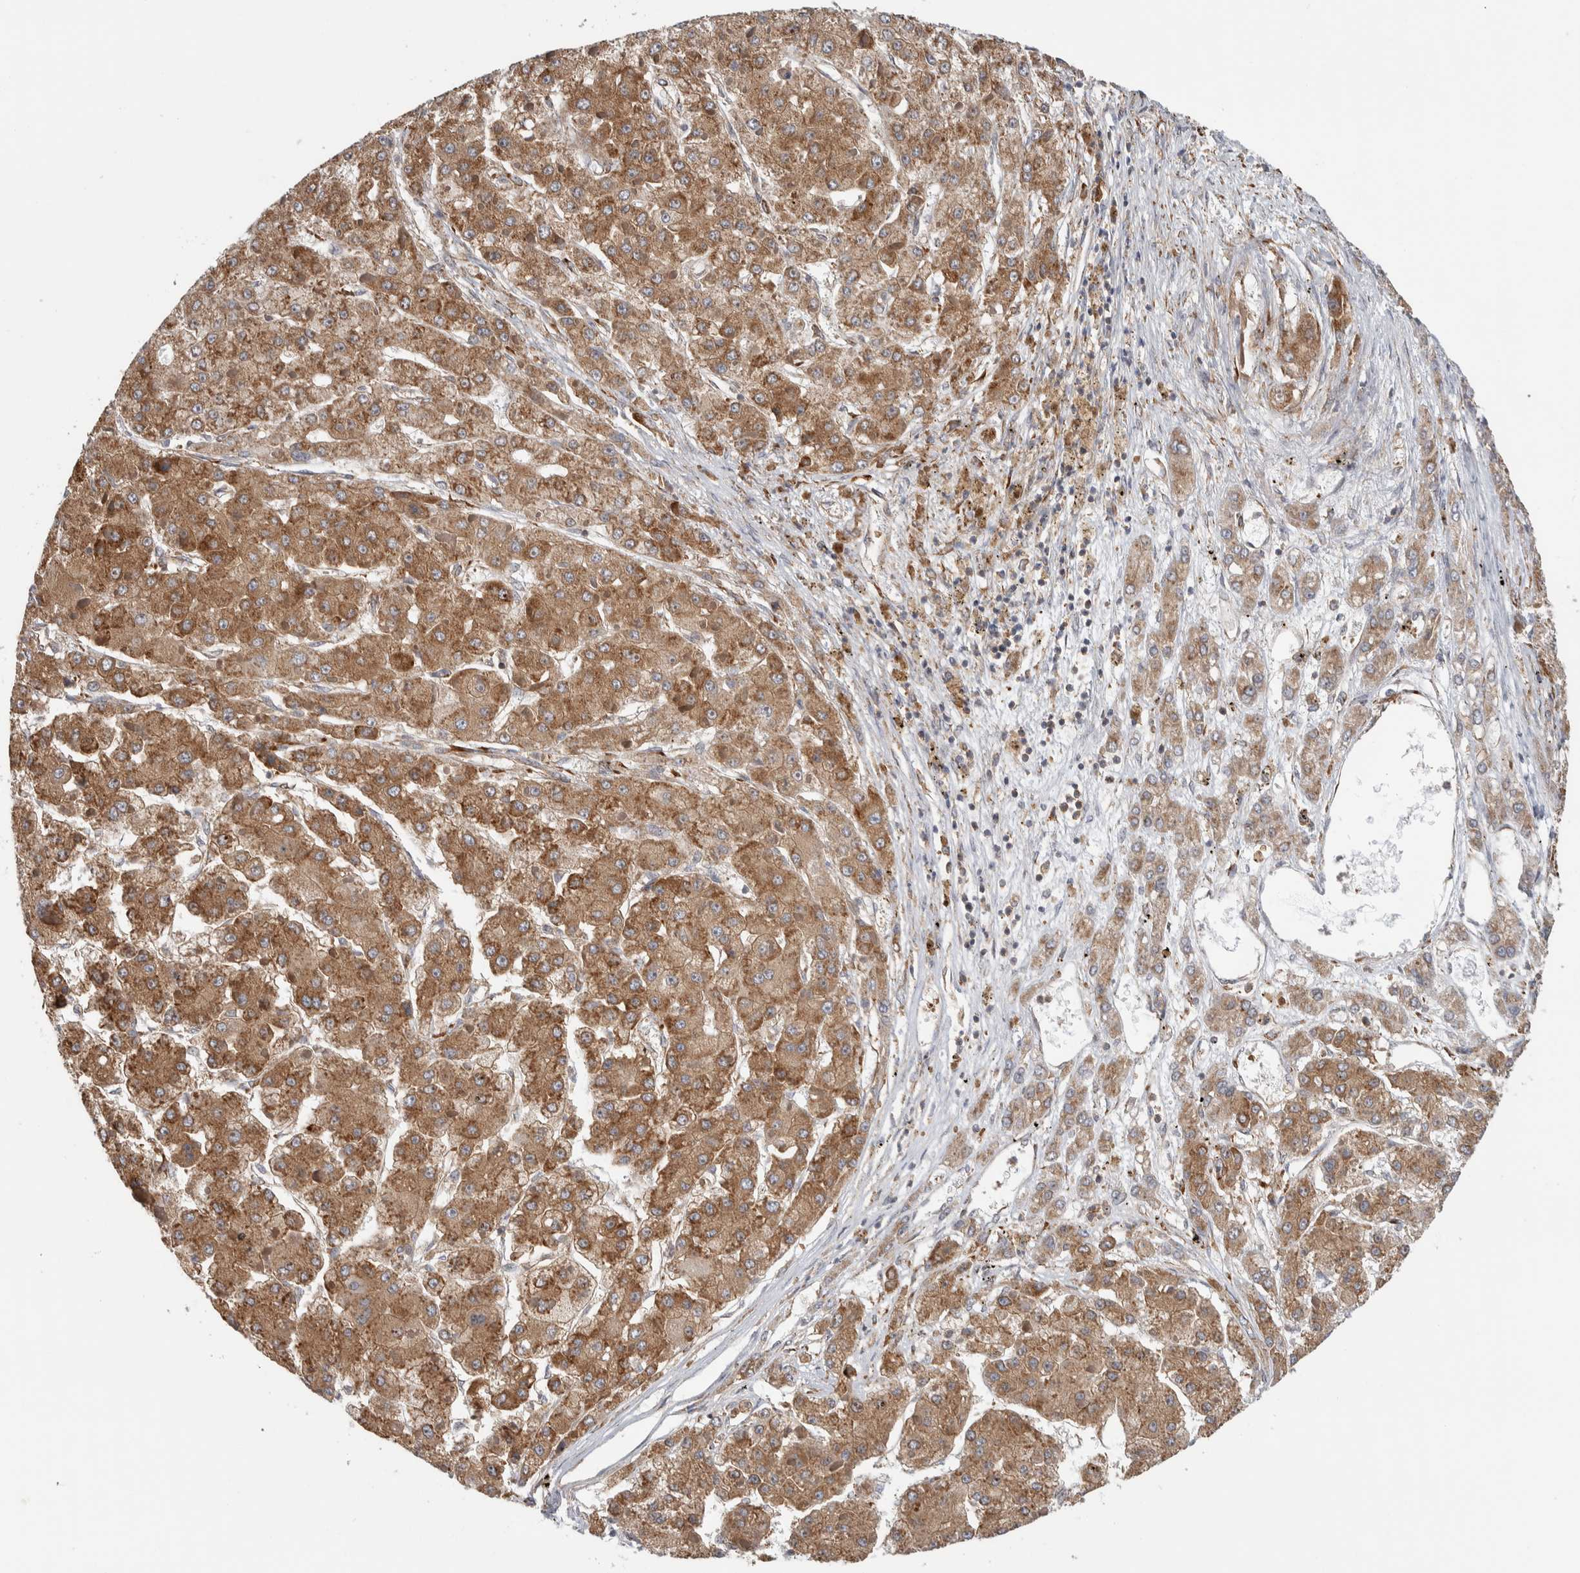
{"staining": {"intensity": "moderate", "quantity": ">75%", "location": "cytoplasmic/membranous"}, "tissue": "liver cancer", "cell_type": "Tumor cells", "image_type": "cancer", "snomed": [{"axis": "morphology", "description": "Carcinoma, Hepatocellular, NOS"}, {"axis": "topography", "description": "Liver"}], "caption": "This image exhibits IHC staining of liver hepatocellular carcinoma, with medium moderate cytoplasmic/membranous expression in approximately >75% of tumor cells.", "gene": "EIF3H", "patient": {"sex": "female", "age": 73}}